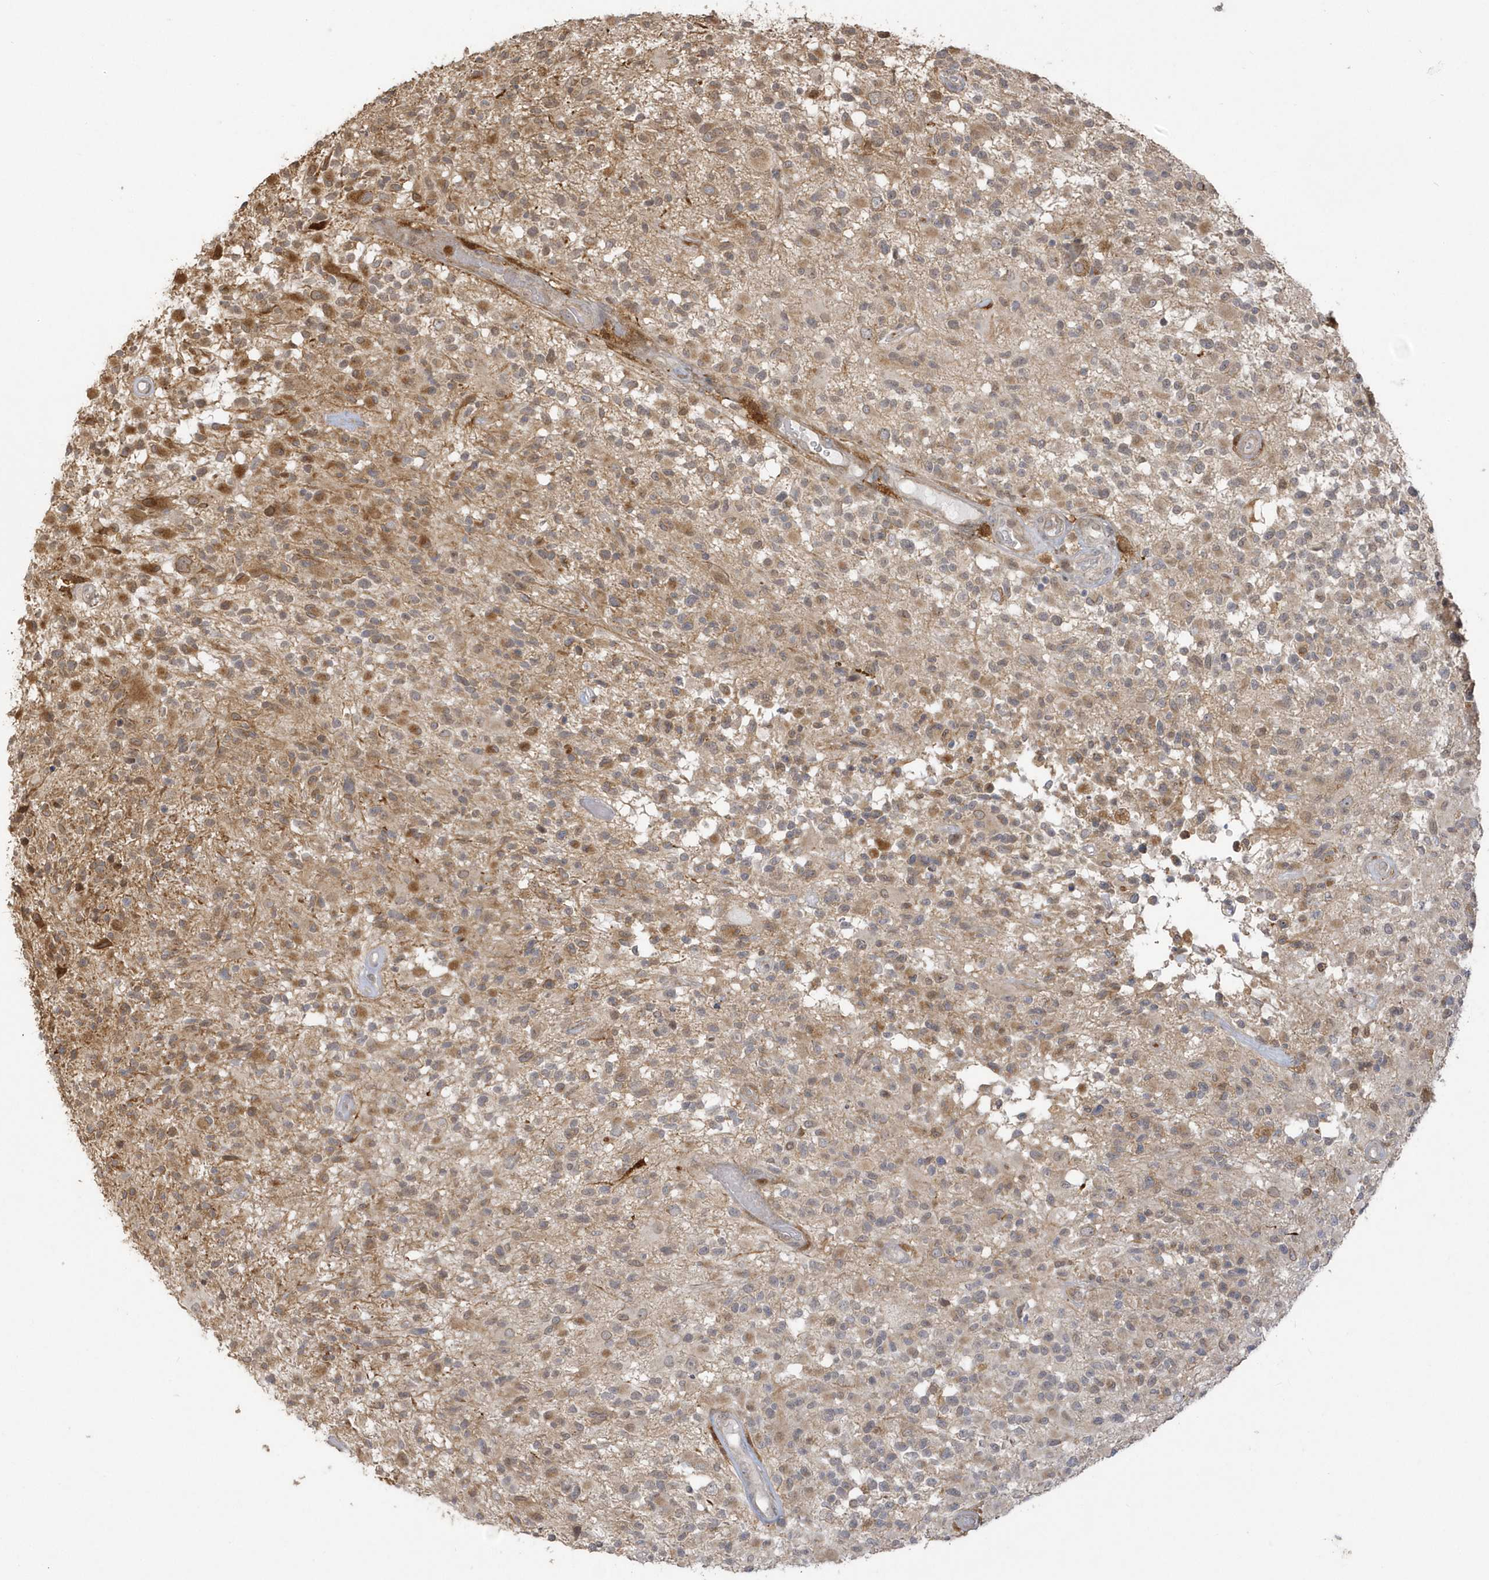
{"staining": {"intensity": "moderate", "quantity": "<25%", "location": "cytoplasmic/membranous"}, "tissue": "glioma", "cell_type": "Tumor cells", "image_type": "cancer", "snomed": [{"axis": "morphology", "description": "Glioma, malignant, High grade"}, {"axis": "morphology", "description": "Glioblastoma, NOS"}, {"axis": "topography", "description": "Brain"}], "caption": "Protein expression analysis of human glioma reveals moderate cytoplasmic/membranous staining in about <25% of tumor cells.", "gene": "NAF1", "patient": {"sex": "male", "age": 60}}